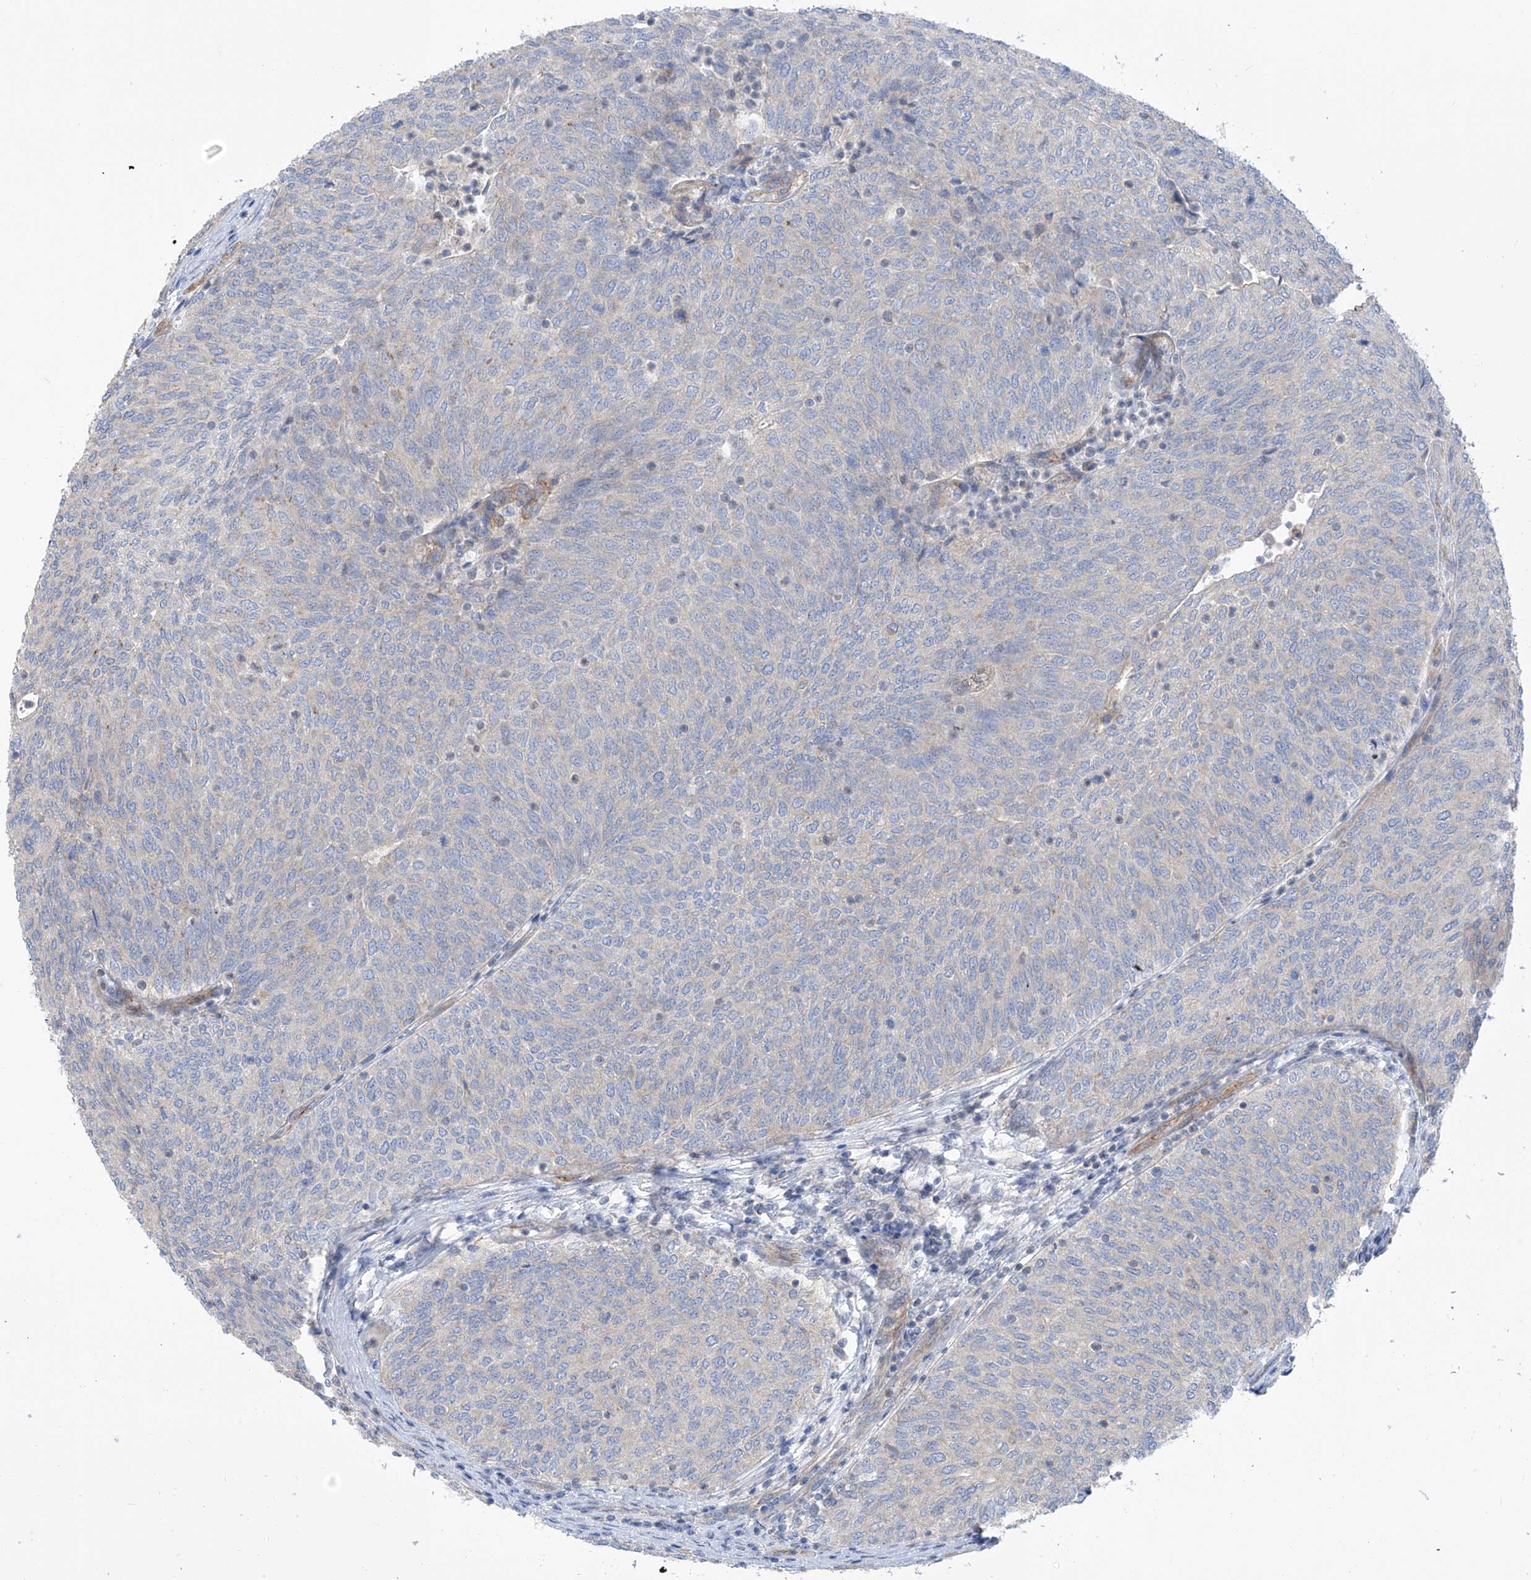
{"staining": {"intensity": "negative", "quantity": "none", "location": "none"}, "tissue": "urothelial cancer", "cell_type": "Tumor cells", "image_type": "cancer", "snomed": [{"axis": "morphology", "description": "Urothelial carcinoma, Low grade"}, {"axis": "topography", "description": "Urinary bladder"}], "caption": "IHC photomicrograph of human urothelial carcinoma (low-grade) stained for a protein (brown), which shows no positivity in tumor cells.", "gene": "TMEM209", "patient": {"sex": "female", "age": 79}}